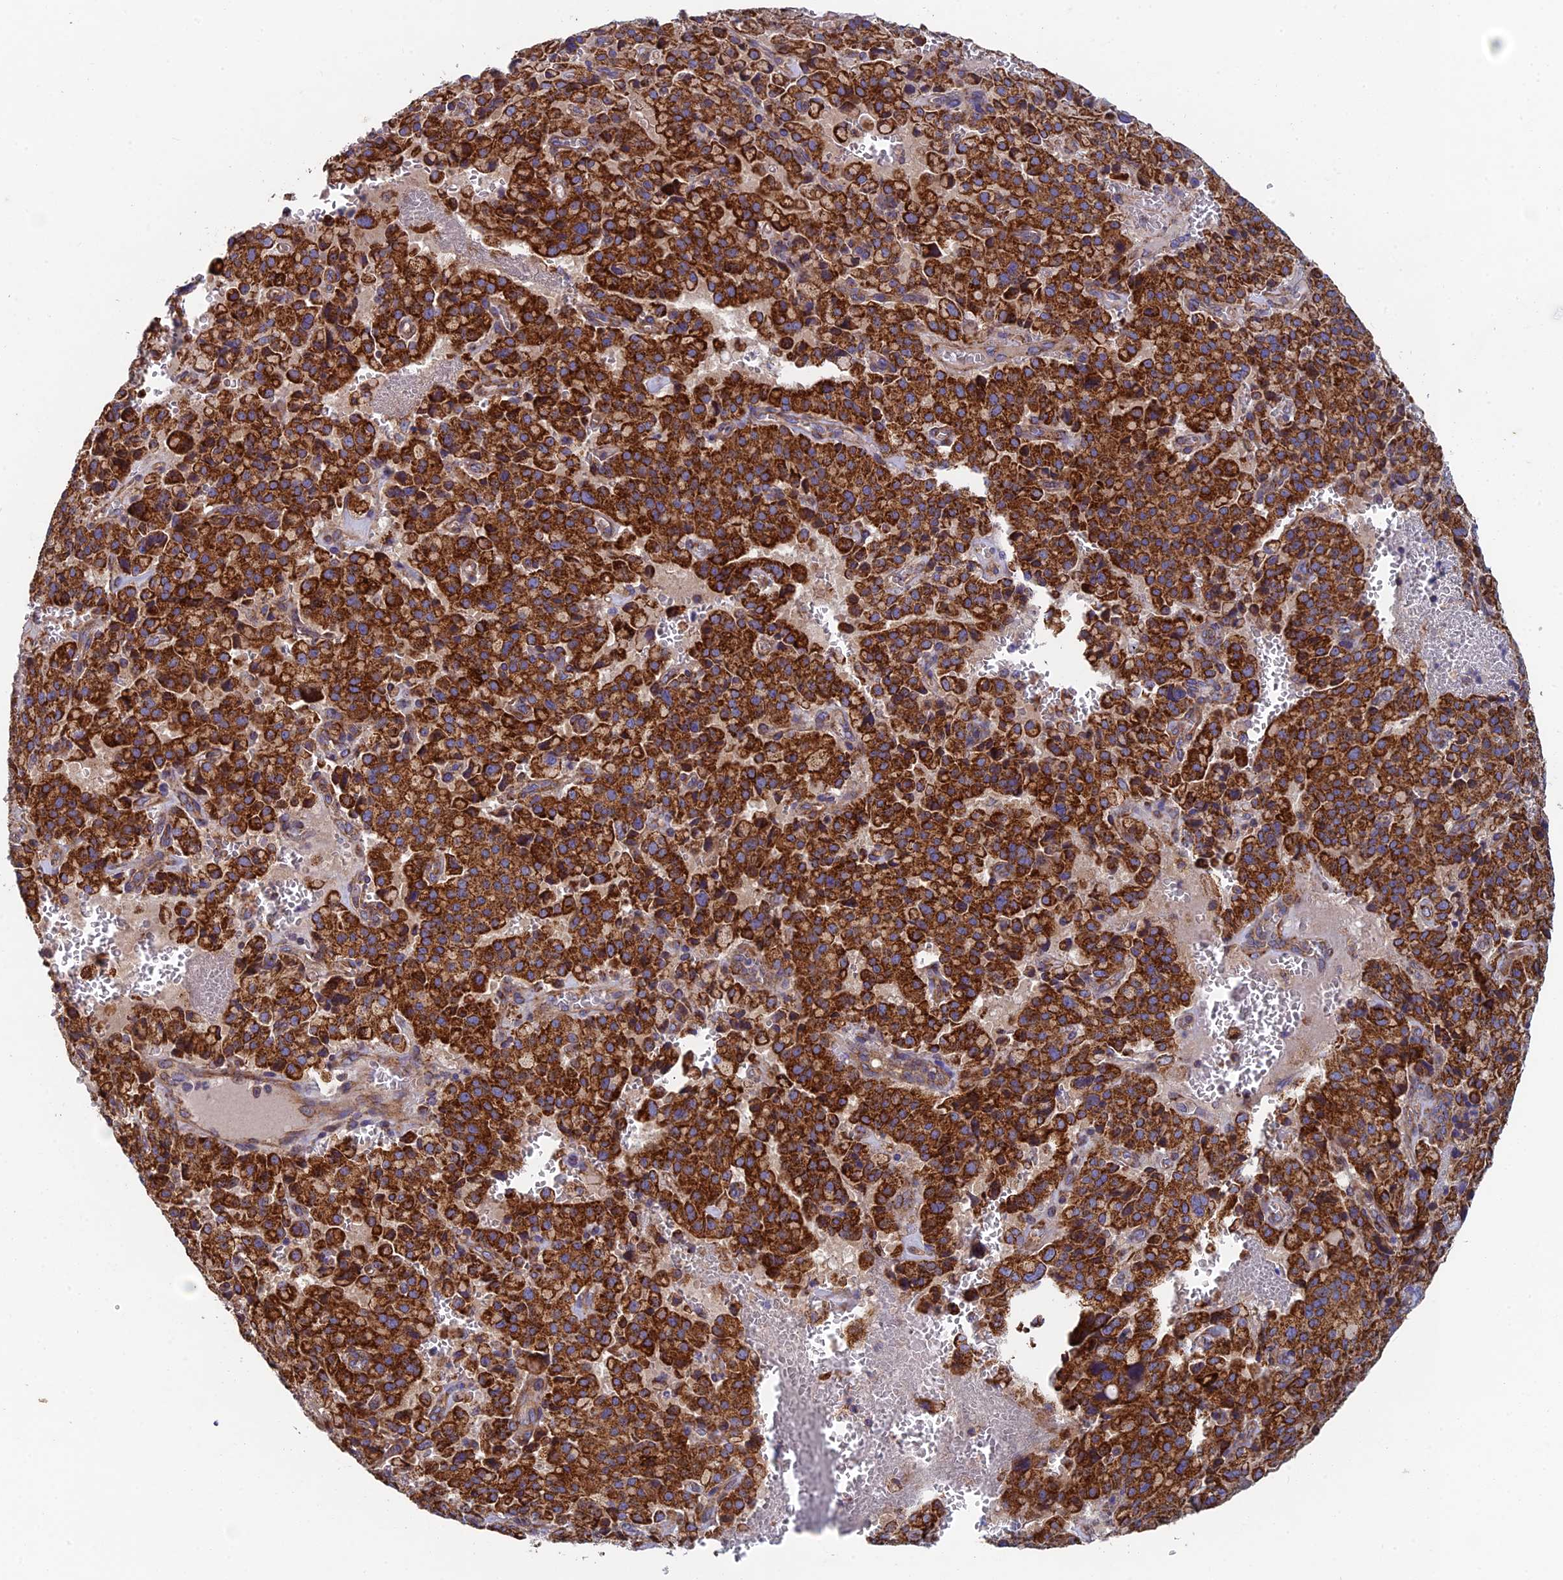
{"staining": {"intensity": "strong", "quantity": ">75%", "location": "cytoplasmic/membranous"}, "tissue": "pancreatic cancer", "cell_type": "Tumor cells", "image_type": "cancer", "snomed": [{"axis": "morphology", "description": "Adenocarcinoma, NOS"}, {"axis": "topography", "description": "Pancreas"}], "caption": "Immunohistochemistry (IHC) (DAB (3,3'-diaminobenzidine)) staining of human pancreatic adenocarcinoma reveals strong cytoplasmic/membranous protein positivity in about >75% of tumor cells.", "gene": "MRPS9", "patient": {"sex": "male", "age": 65}}